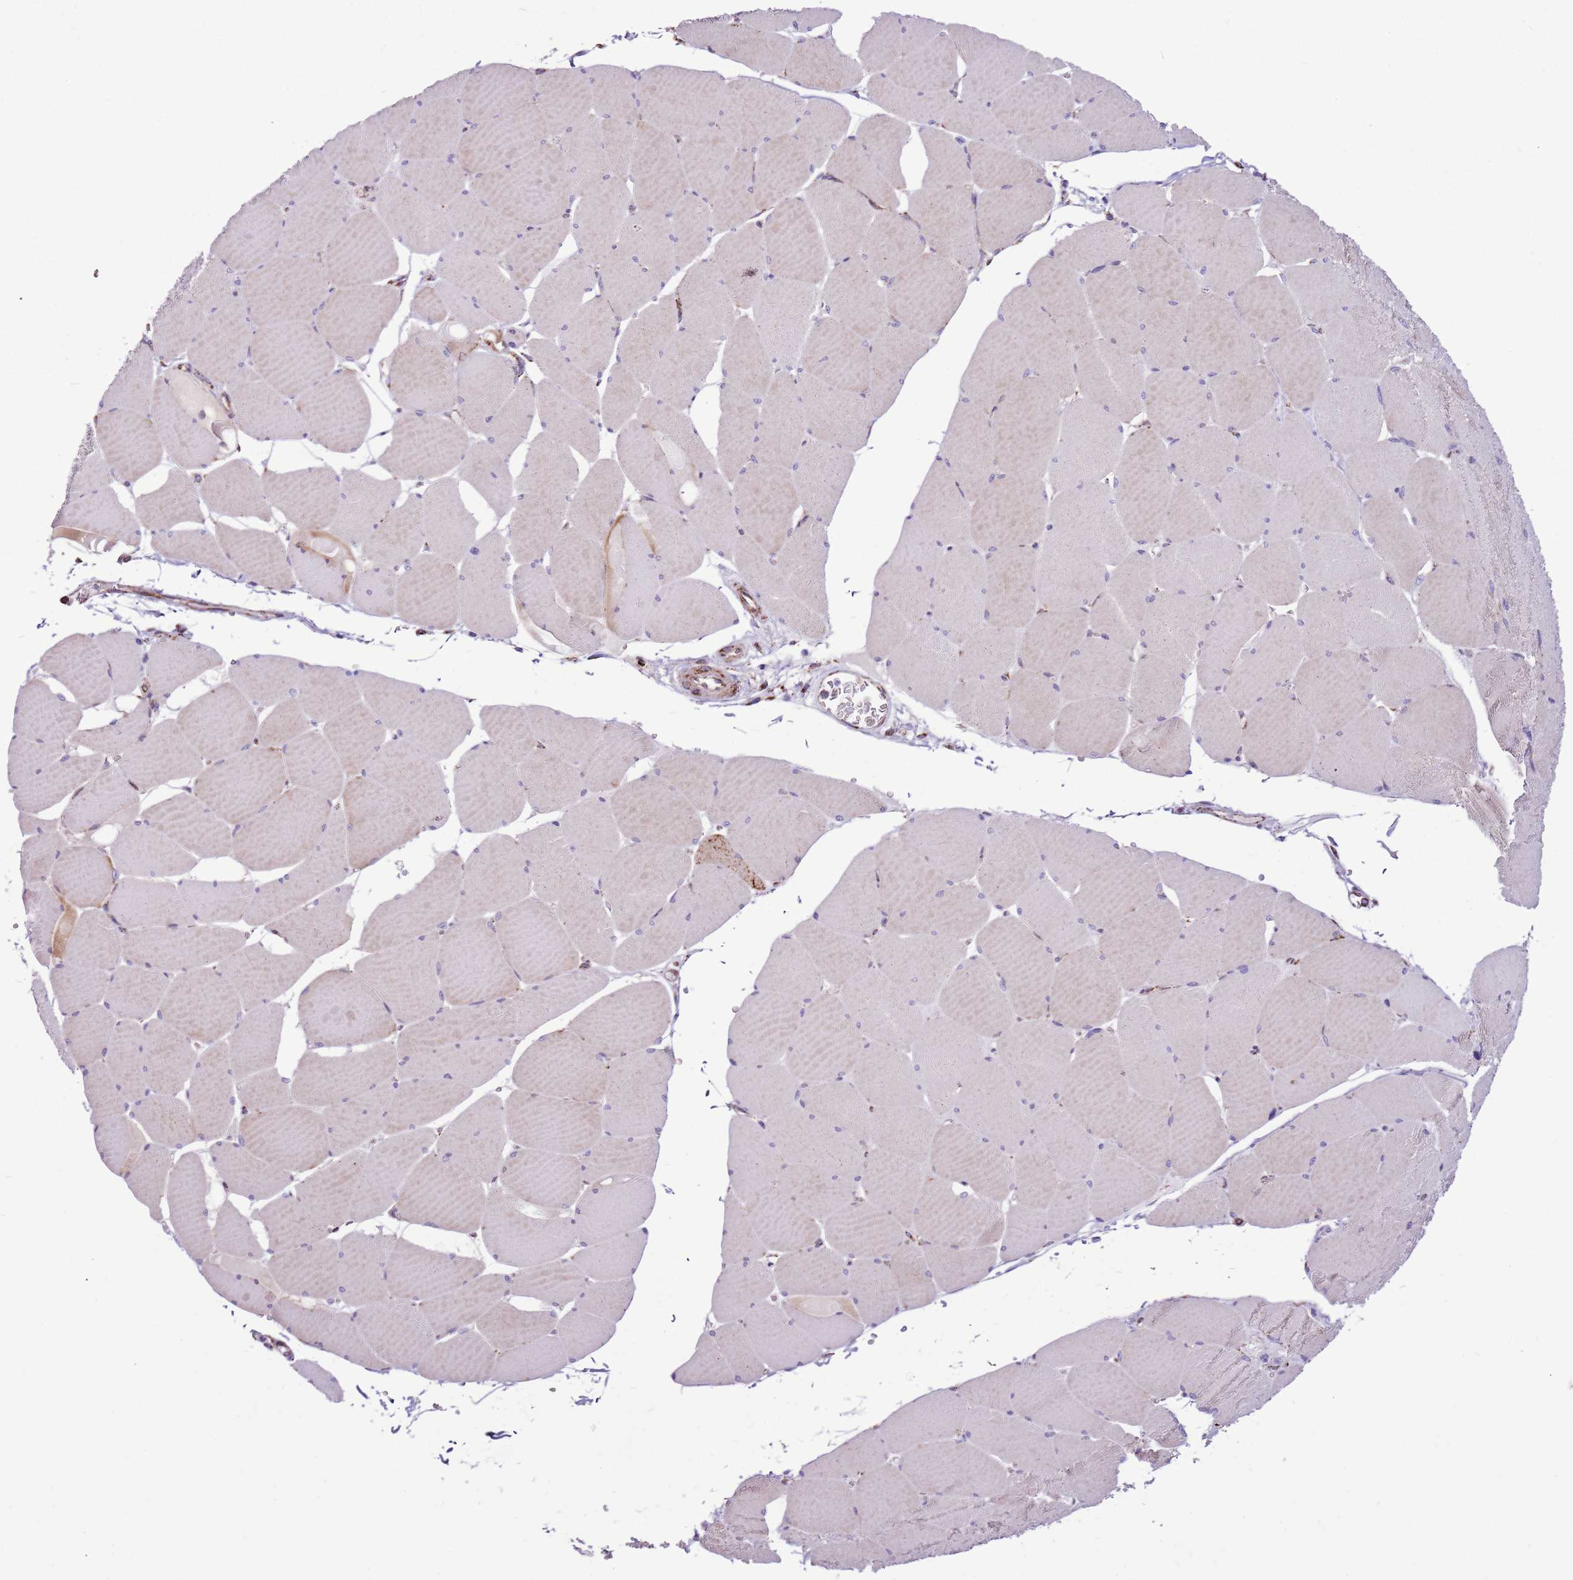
{"staining": {"intensity": "weak", "quantity": "<25%", "location": "cytoplasmic/membranous"}, "tissue": "skeletal muscle", "cell_type": "Myocytes", "image_type": "normal", "snomed": [{"axis": "morphology", "description": "Normal tissue, NOS"}, {"axis": "topography", "description": "Skeletal muscle"}, {"axis": "topography", "description": "Head-Neck"}], "caption": "Immunohistochemistry (IHC) photomicrograph of benign skeletal muscle: skeletal muscle stained with DAB (3,3'-diaminobenzidine) shows no significant protein staining in myocytes. (Stains: DAB immunohistochemistry with hematoxylin counter stain, Microscopy: brightfield microscopy at high magnification).", "gene": "HECTD4", "patient": {"sex": "male", "age": 66}}